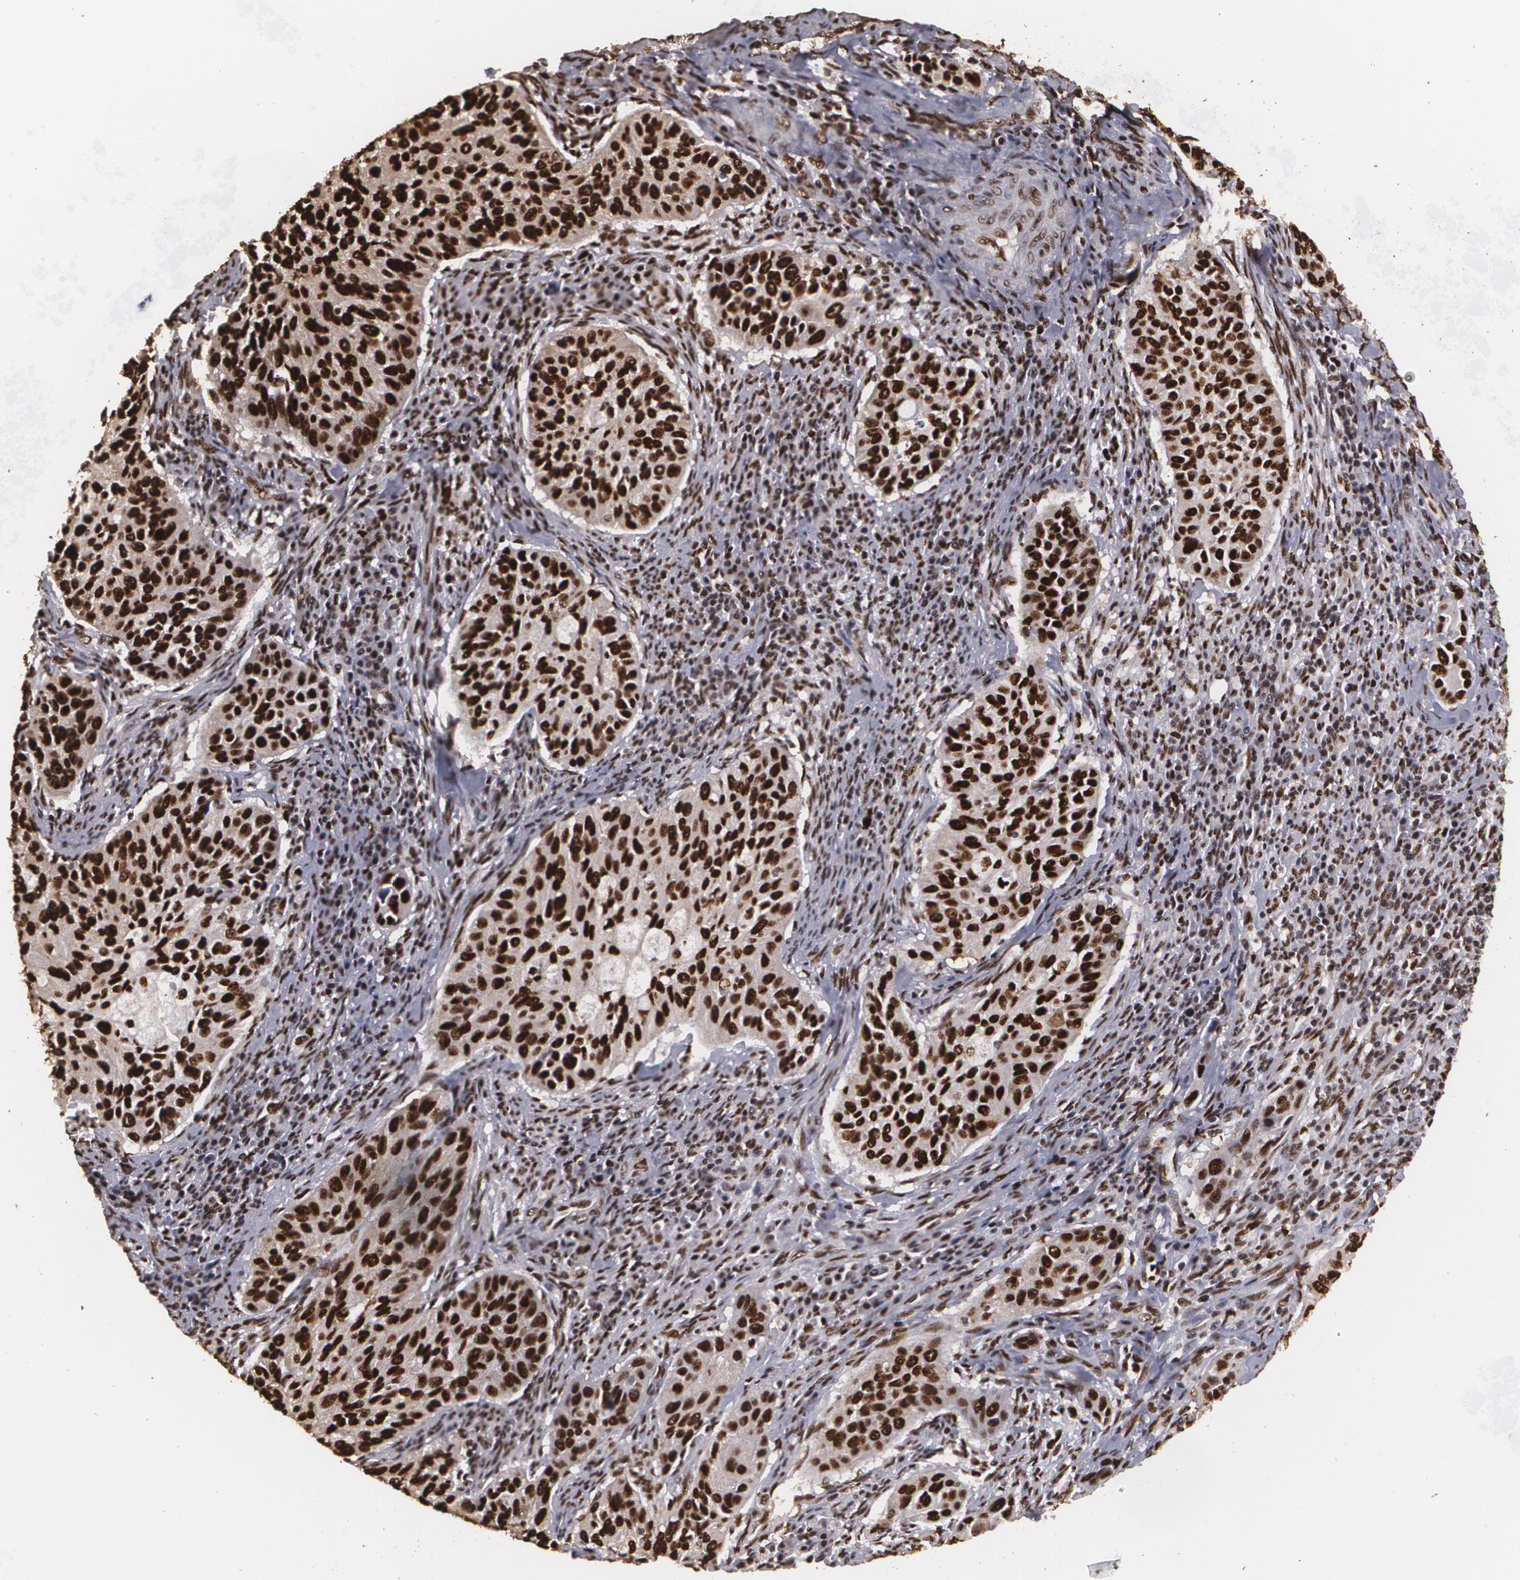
{"staining": {"intensity": "strong", "quantity": ">75%", "location": "cytoplasmic/membranous,nuclear"}, "tissue": "cervical cancer", "cell_type": "Tumor cells", "image_type": "cancer", "snomed": [{"axis": "morphology", "description": "Adenocarcinoma, NOS"}, {"axis": "topography", "description": "Cervix"}], "caption": "Cervical cancer stained with a brown dye reveals strong cytoplasmic/membranous and nuclear positive expression in approximately >75% of tumor cells.", "gene": "RCOR1", "patient": {"sex": "female", "age": 29}}